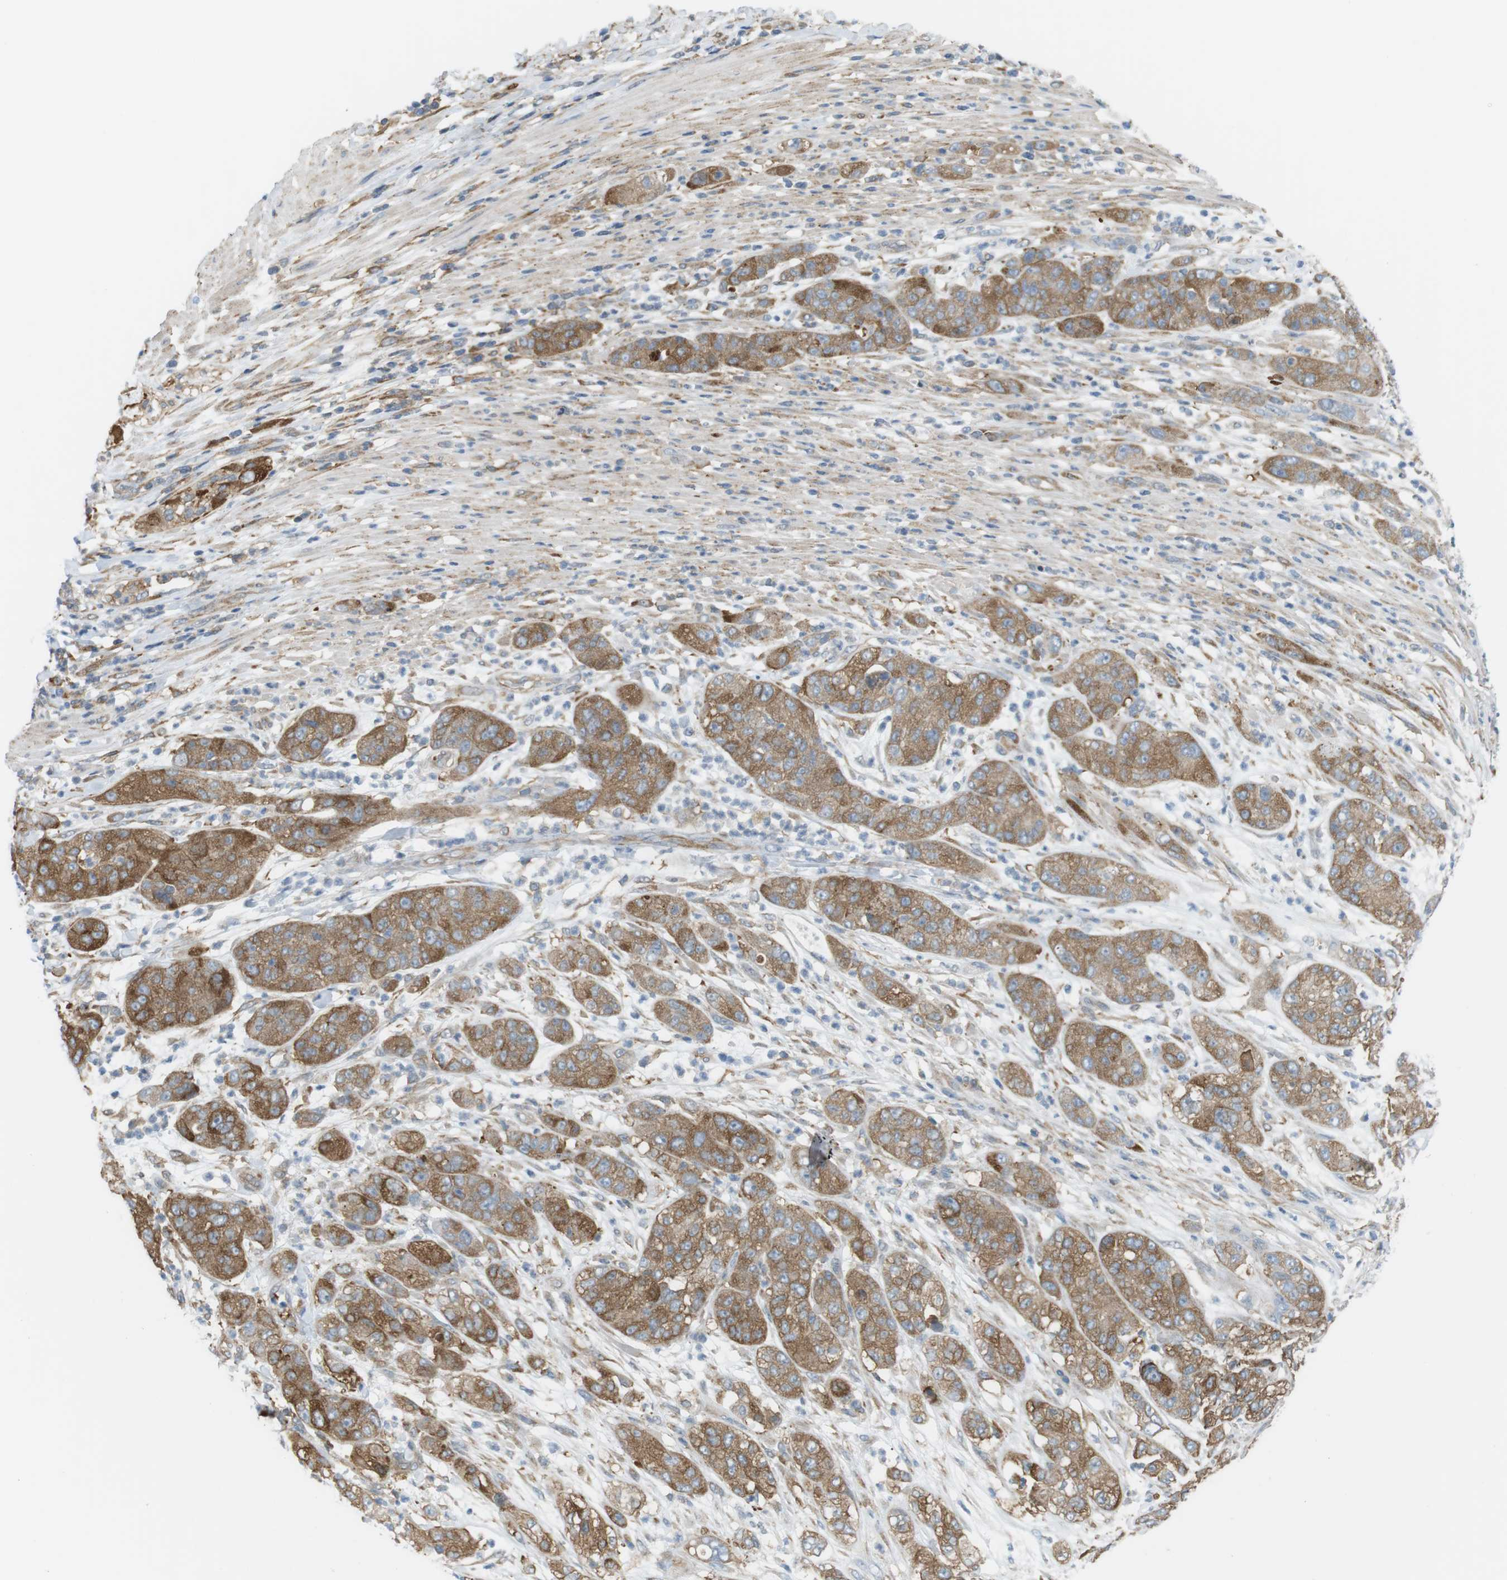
{"staining": {"intensity": "moderate", "quantity": ">75%", "location": "cytoplasmic/membranous"}, "tissue": "pancreatic cancer", "cell_type": "Tumor cells", "image_type": "cancer", "snomed": [{"axis": "morphology", "description": "Adenocarcinoma, NOS"}, {"axis": "topography", "description": "Pancreas"}], "caption": "Immunohistochemical staining of adenocarcinoma (pancreatic) reveals medium levels of moderate cytoplasmic/membranous staining in about >75% of tumor cells.", "gene": "PEPD", "patient": {"sex": "female", "age": 78}}